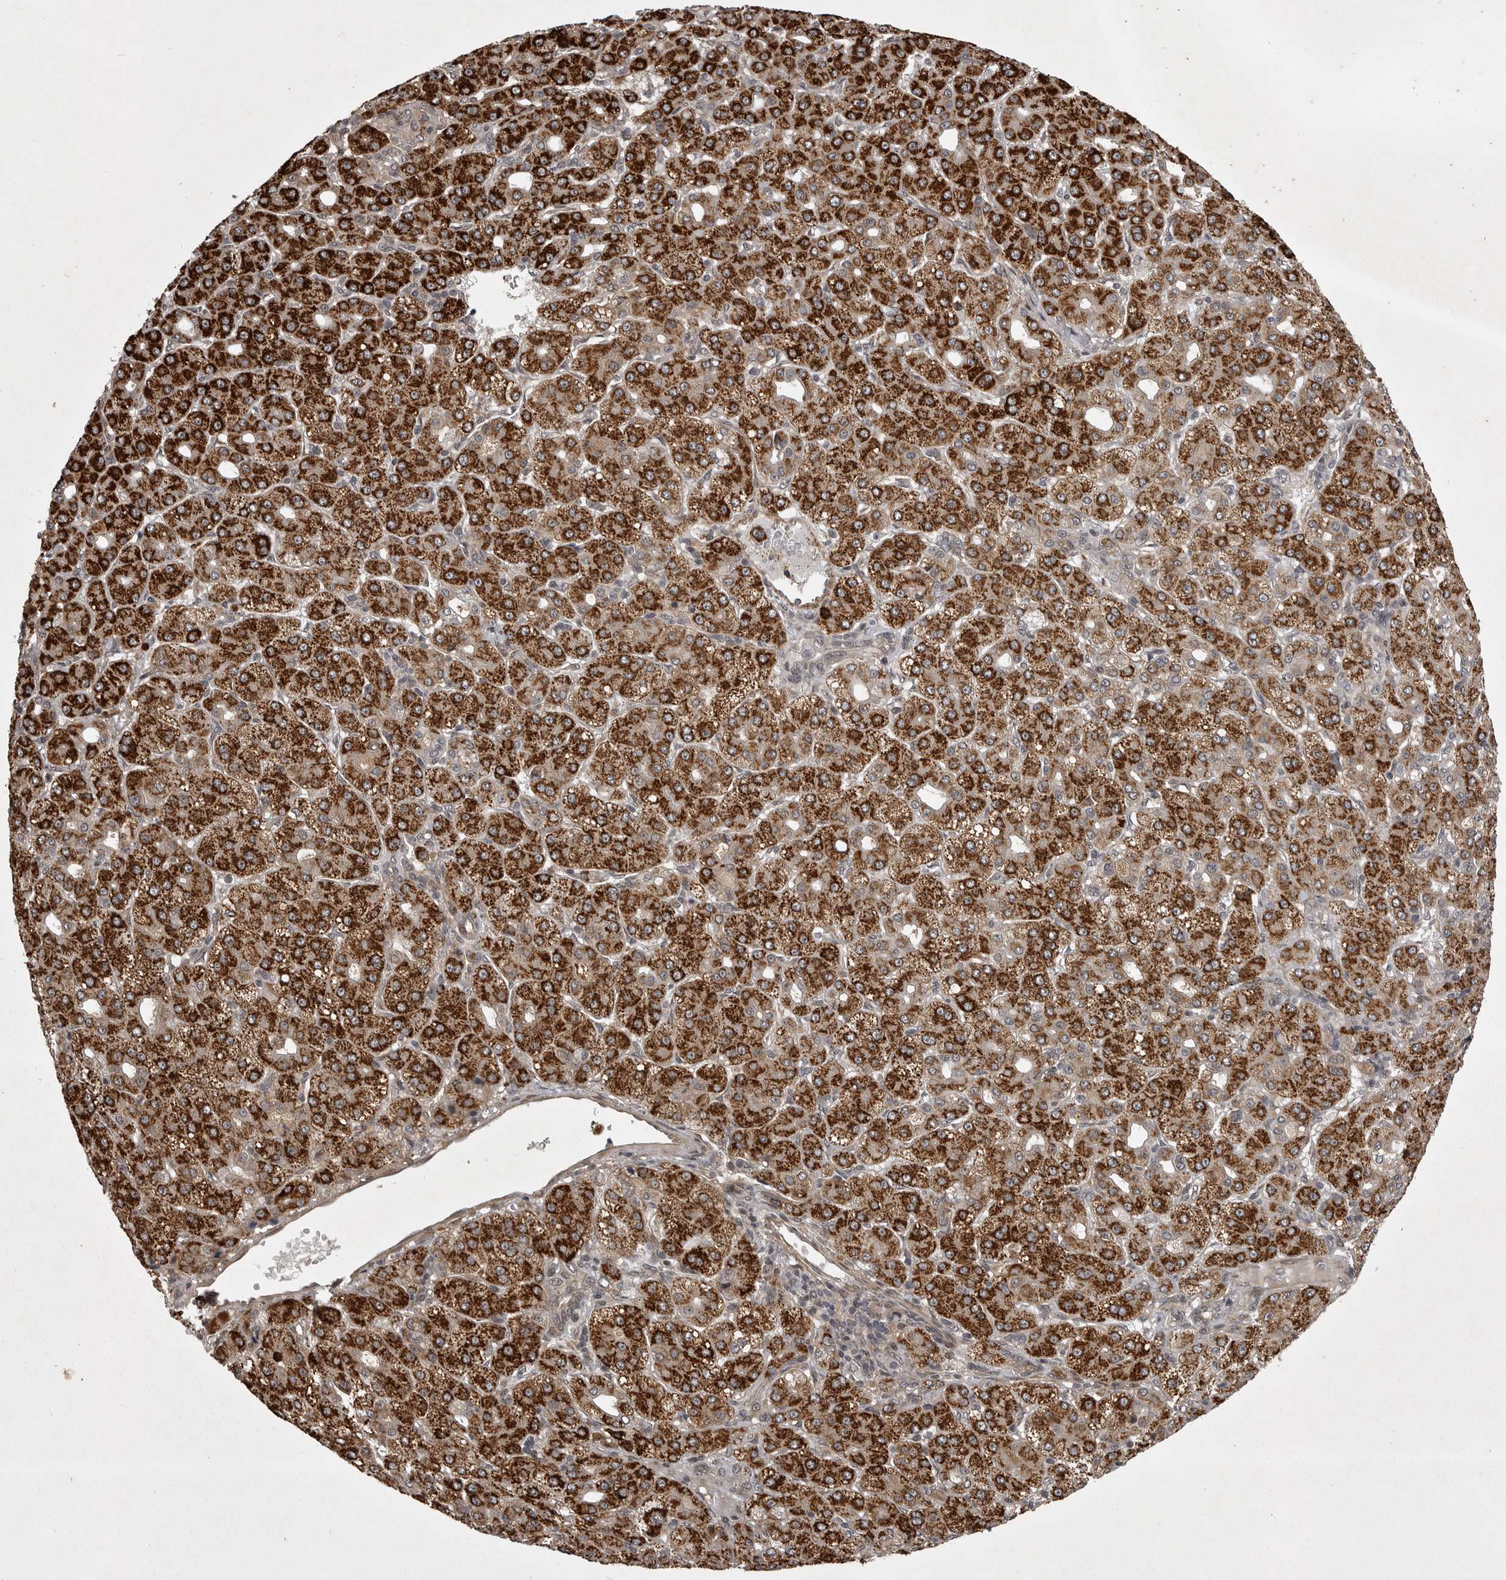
{"staining": {"intensity": "strong", "quantity": ">75%", "location": "cytoplasmic/membranous"}, "tissue": "liver cancer", "cell_type": "Tumor cells", "image_type": "cancer", "snomed": [{"axis": "morphology", "description": "Carcinoma, Hepatocellular, NOS"}, {"axis": "topography", "description": "Liver"}], "caption": "Strong cytoplasmic/membranous staining is identified in about >75% of tumor cells in liver cancer (hepatocellular carcinoma). The staining was performed using DAB (3,3'-diaminobenzidine), with brown indicating positive protein expression. Nuclei are stained blue with hematoxylin.", "gene": "SNX16", "patient": {"sex": "male", "age": 65}}